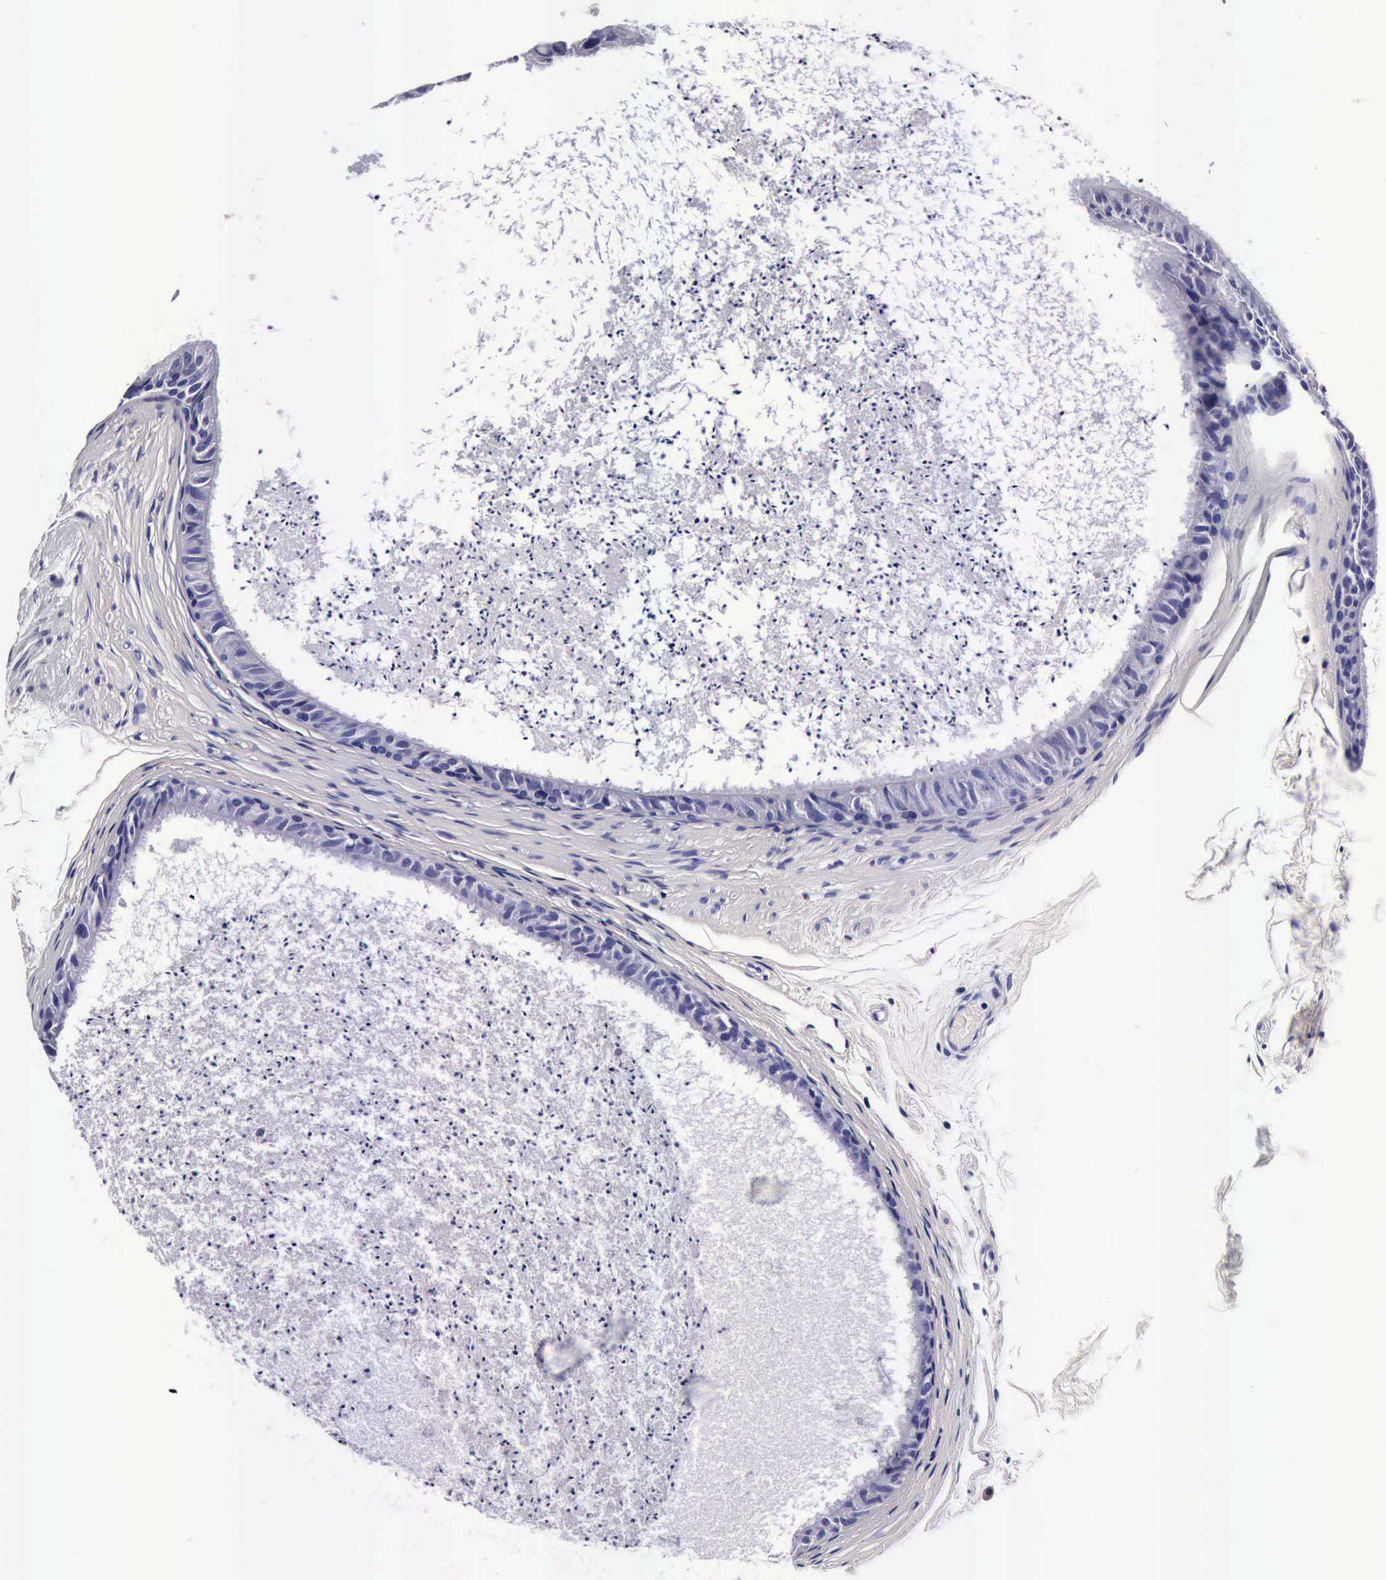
{"staining": {"intensity": "negative", "quantity": "none", "location": "none"}, "tissue": "epididymis", "cell_type": "Glandular cells", "image_type": "normal", "snomed": [{"axis": "morphology", "description": "Normal tissue, NOS"}, {"axis": "topography", "description": "Epididymis"}], "caption": "This image is of normal epididymis stained with immunohistochemistry (IHC) to label a protein in brown with the nuclei are counter-stained blue. There is no staining in glandular cells. (DAB immunohistochemistry (IHC) with hematoxylin counter stain).", "gene": "IAPP", "patient": {"sex": "male", "age": 77}}